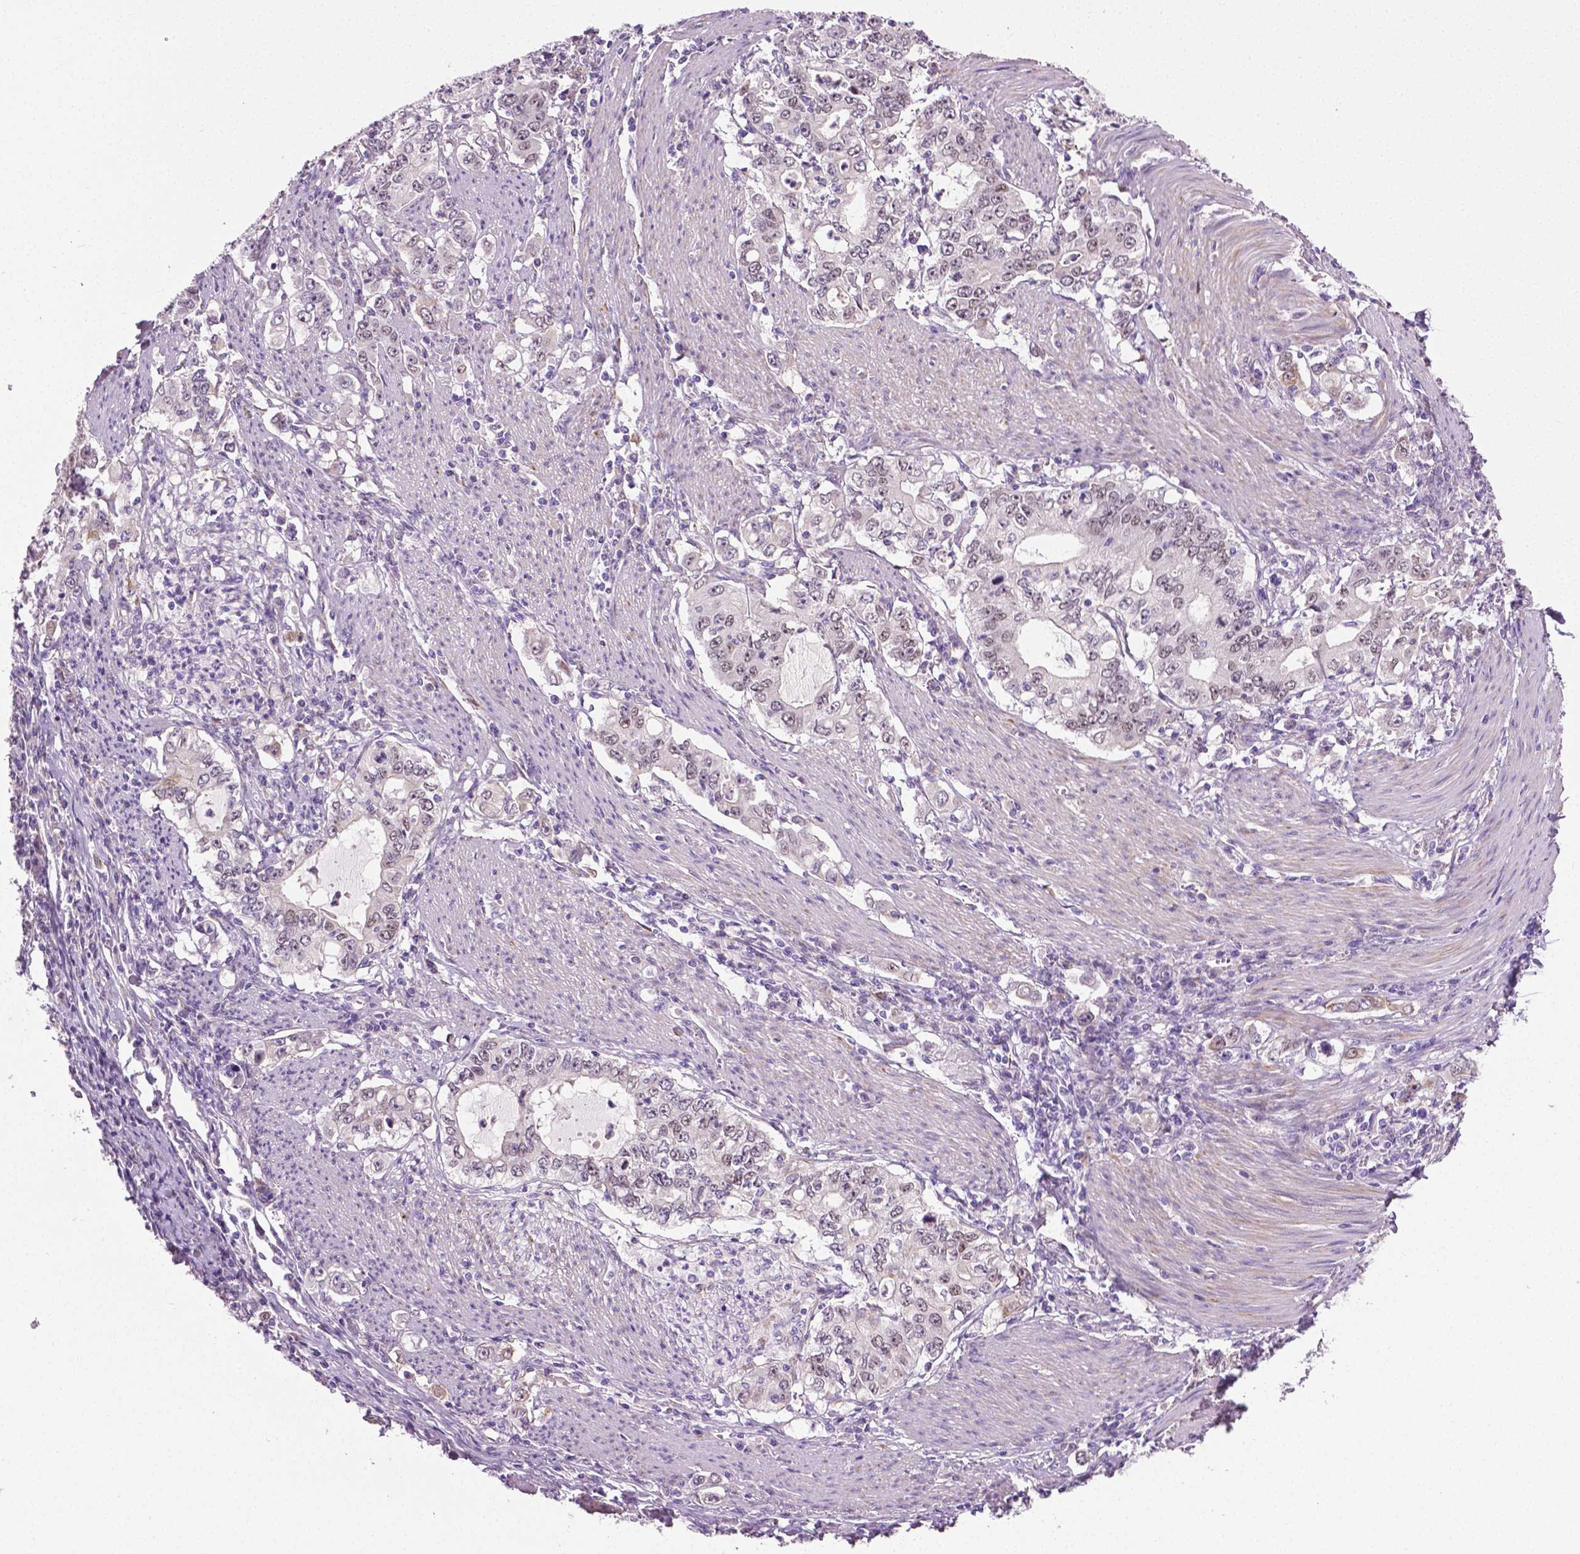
{"staining": {"intensity": "moderate", "quantity": "25%-75%", "location": "nuclear"}, "tissue": "stomach cancer", "cell_type": "Tumor cells", "image_type": "cancer", "snomed": [{"axis": "morphology", "description": "Adenocarcinoma, NOS"}, {"axis": "topography", "description": "Stomach, lower"}], "caption": "DAB (3,3'-diaminobenzidine) immunohistochemical staining of stomach adenocarcinoma shows moderate nuclear protein expression in about 25%-75% of tumor cells.", "gene": "PTGER3", "patient": {"sex": "female", "age": 72}}